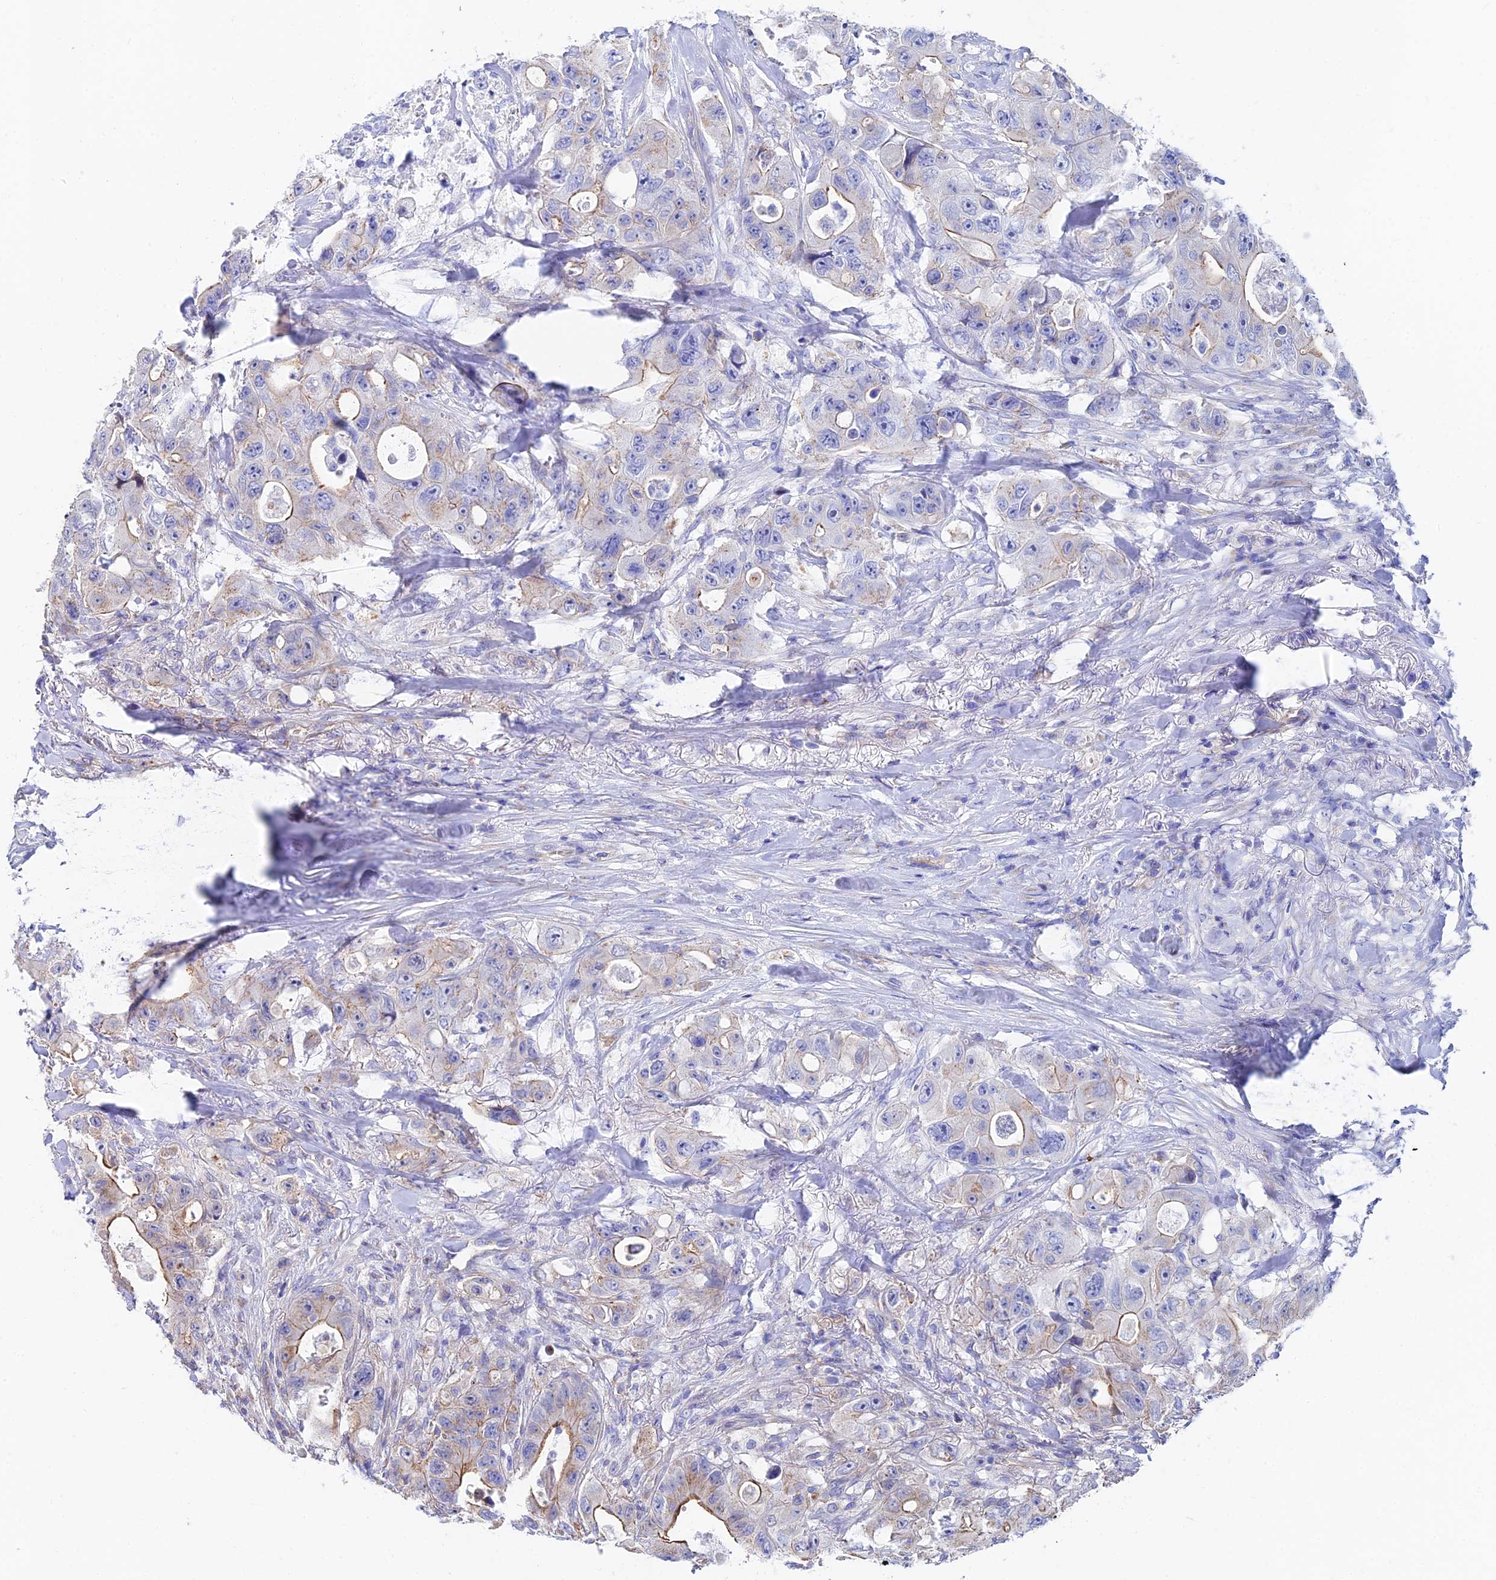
{"staining": {"intensity": "weak", "quantity": "25%-75%", "location": "cytoplasmic/membranous"}, "tissue": "colorectal cancer", "cell_type": "Tumor cells", "image_type": "cancer", "snomed": [{"axis": "morphology", "description": "Adenocarcinoma, NOS"}, {"axis": "topography", "description": "Colon"}], "caption": "An immunohistochemistry (IHC) micrograph of tumor tissue is shown. Protein staining in brown shows weak cytoplasmic/membranous positivity in adenocarcinoma (colorectal) within tumor cells.", "gene": "ADGRF3", "patient": {"sex": "female", "age": 46}}